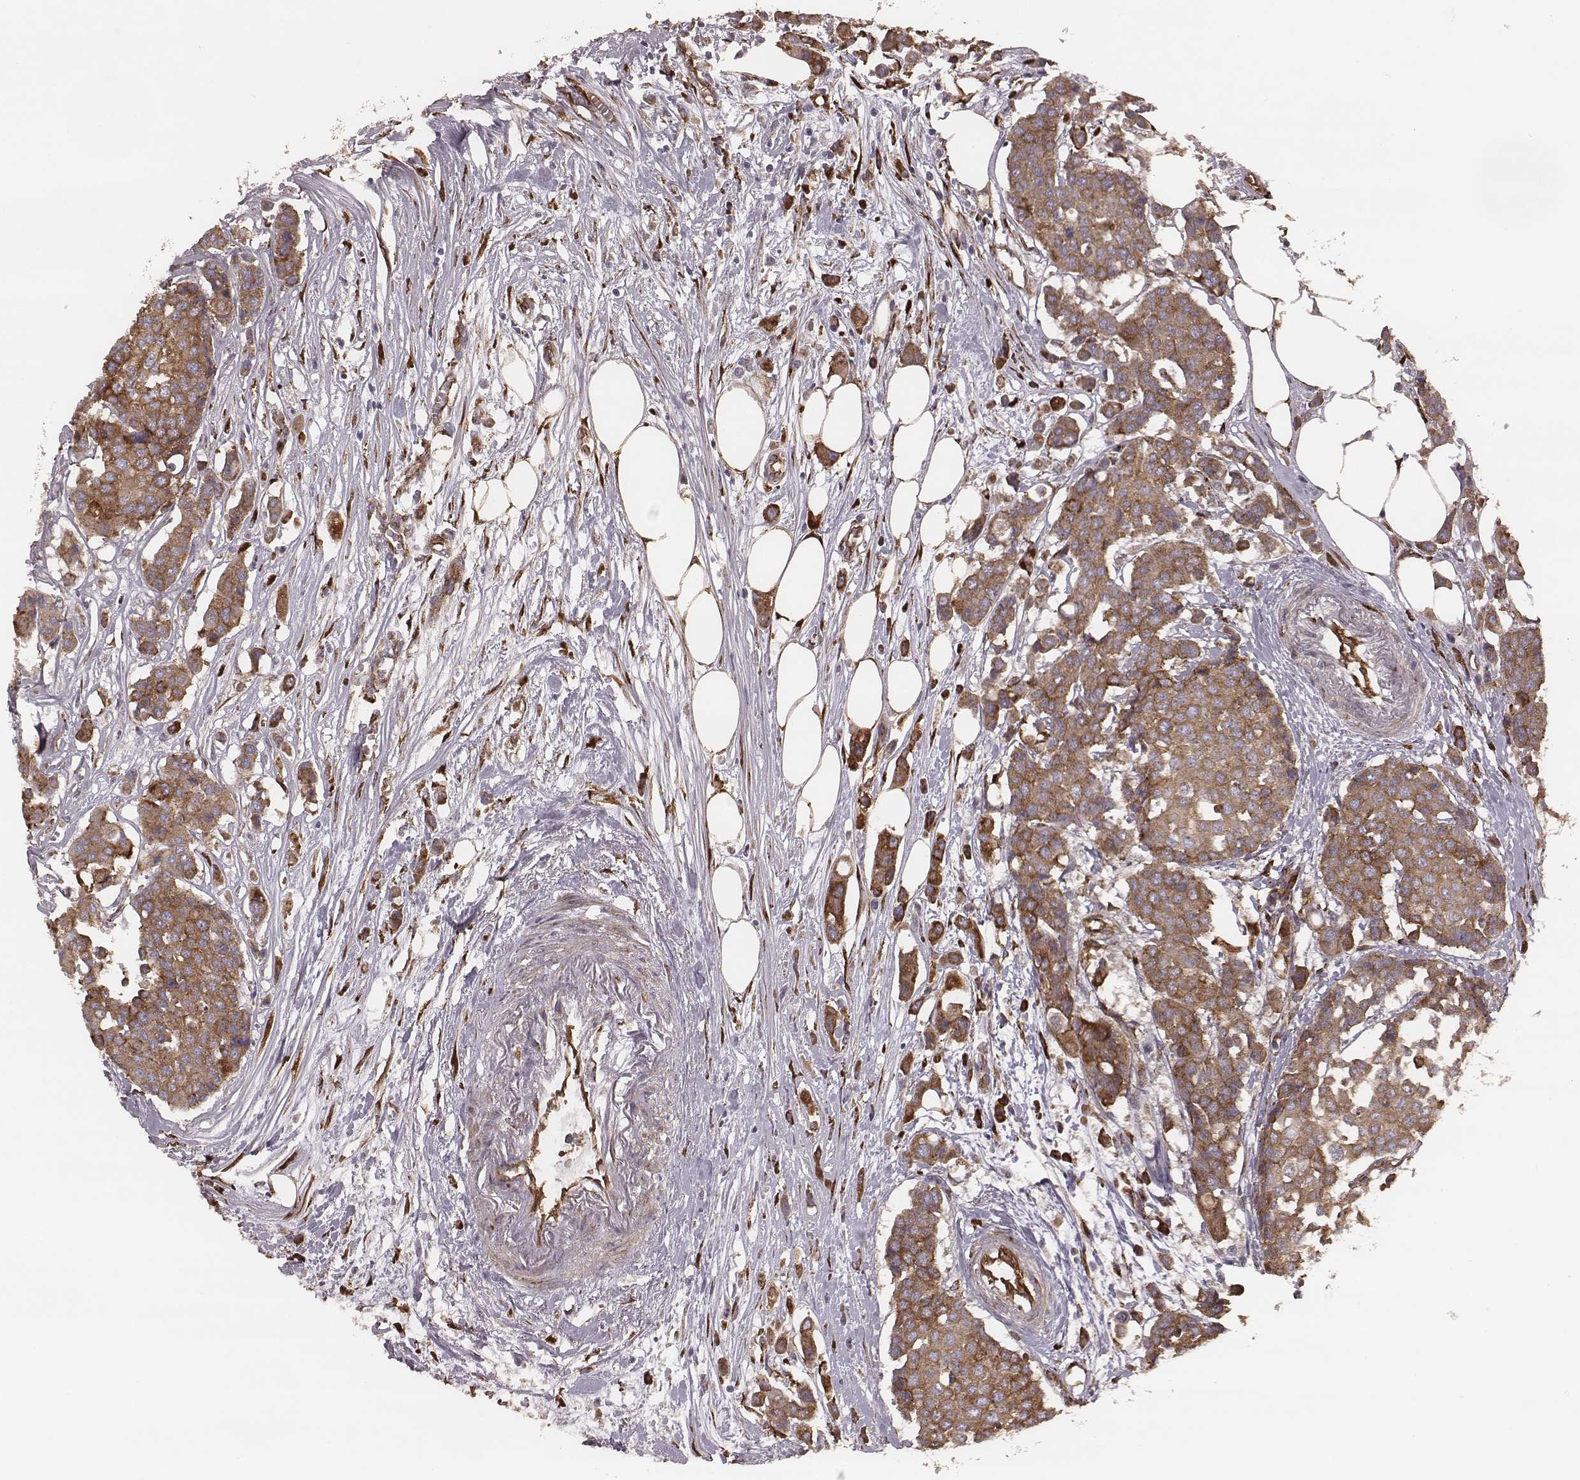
{"staining": {"intensity": "moderate", "quantity": ">75%", "location": "cytoplasmic/membranous"}, "tissue": "carcinoid", "cell_type": "Tumor cells", "image_type": "cancer", "snomed": [{"axis": "morphology", "description": "Carcinoid, malignant, NOS"}, {"axis": "topography", "description": "Colon"}], "caption": "A brown stain shows moderate cytoplasmic/membranous positivity of a protein in carcinoid (malignant) tumor cells.", "gene": "PALMD", "patient": {"sex": "male", "age": 81}}